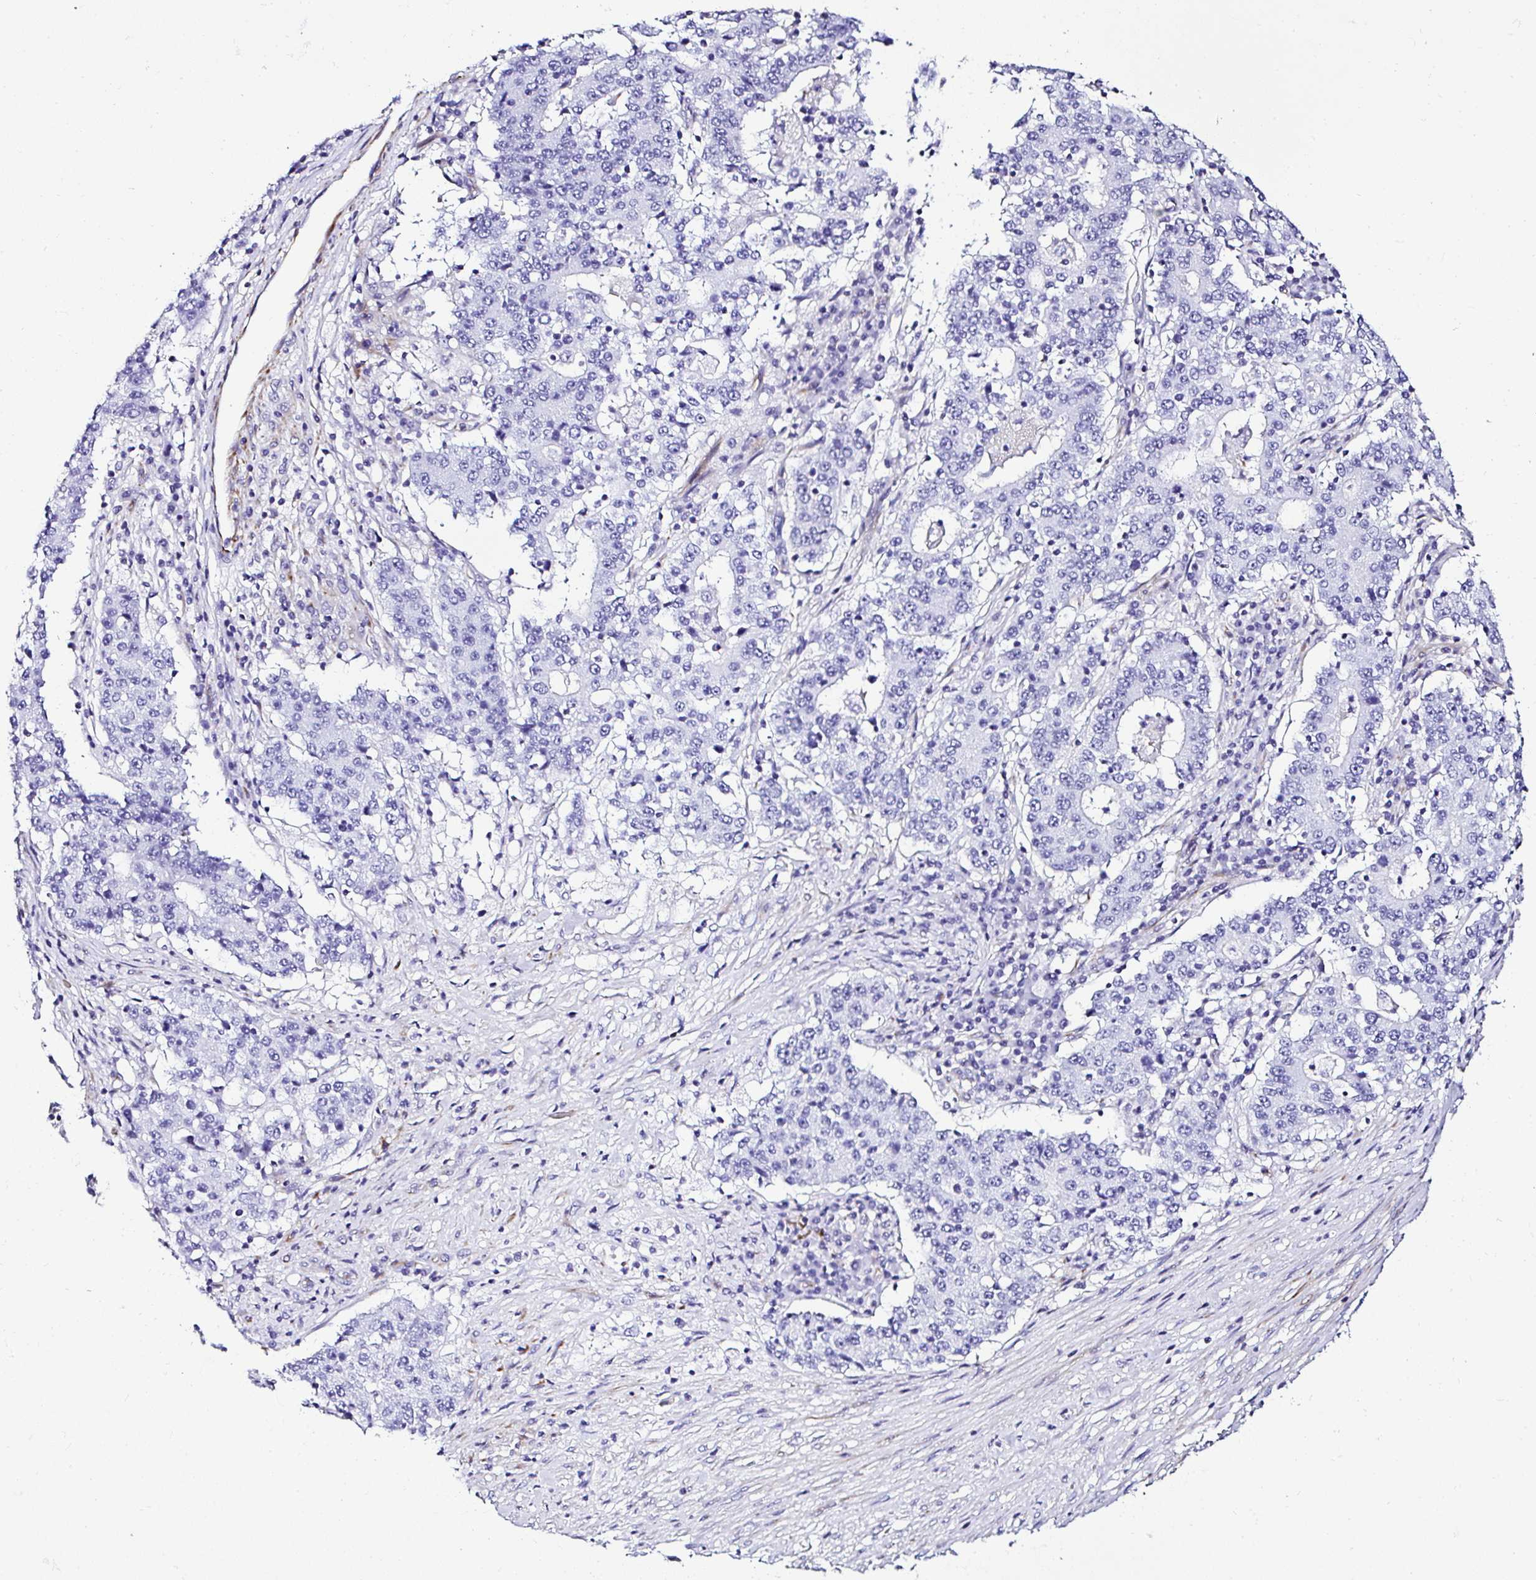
{"staining": {"intensity": "negative", "quantity": "none", "location": "none"}, "tissue": "stomach cancer", "cell_type": "Tumor cells", "image_type": "cancer", "snomed": [{"axis": "morphology", "description": "Adenocarcinoma, NOS"}, {"axis": "topography", "description": "Stomach"}], "caption": "The IHC micrograph has no significant staining in tumor cells of stomach cancer (adenocarcinoma) tissue. Brightfield microscopy of immunohistochemistry (IHC) stained with DAB (brown) and hematoxylin (blue), captured at high magnification.", "gene": "DEPDC5", "patient": {"sex": "male", "age": 59}}